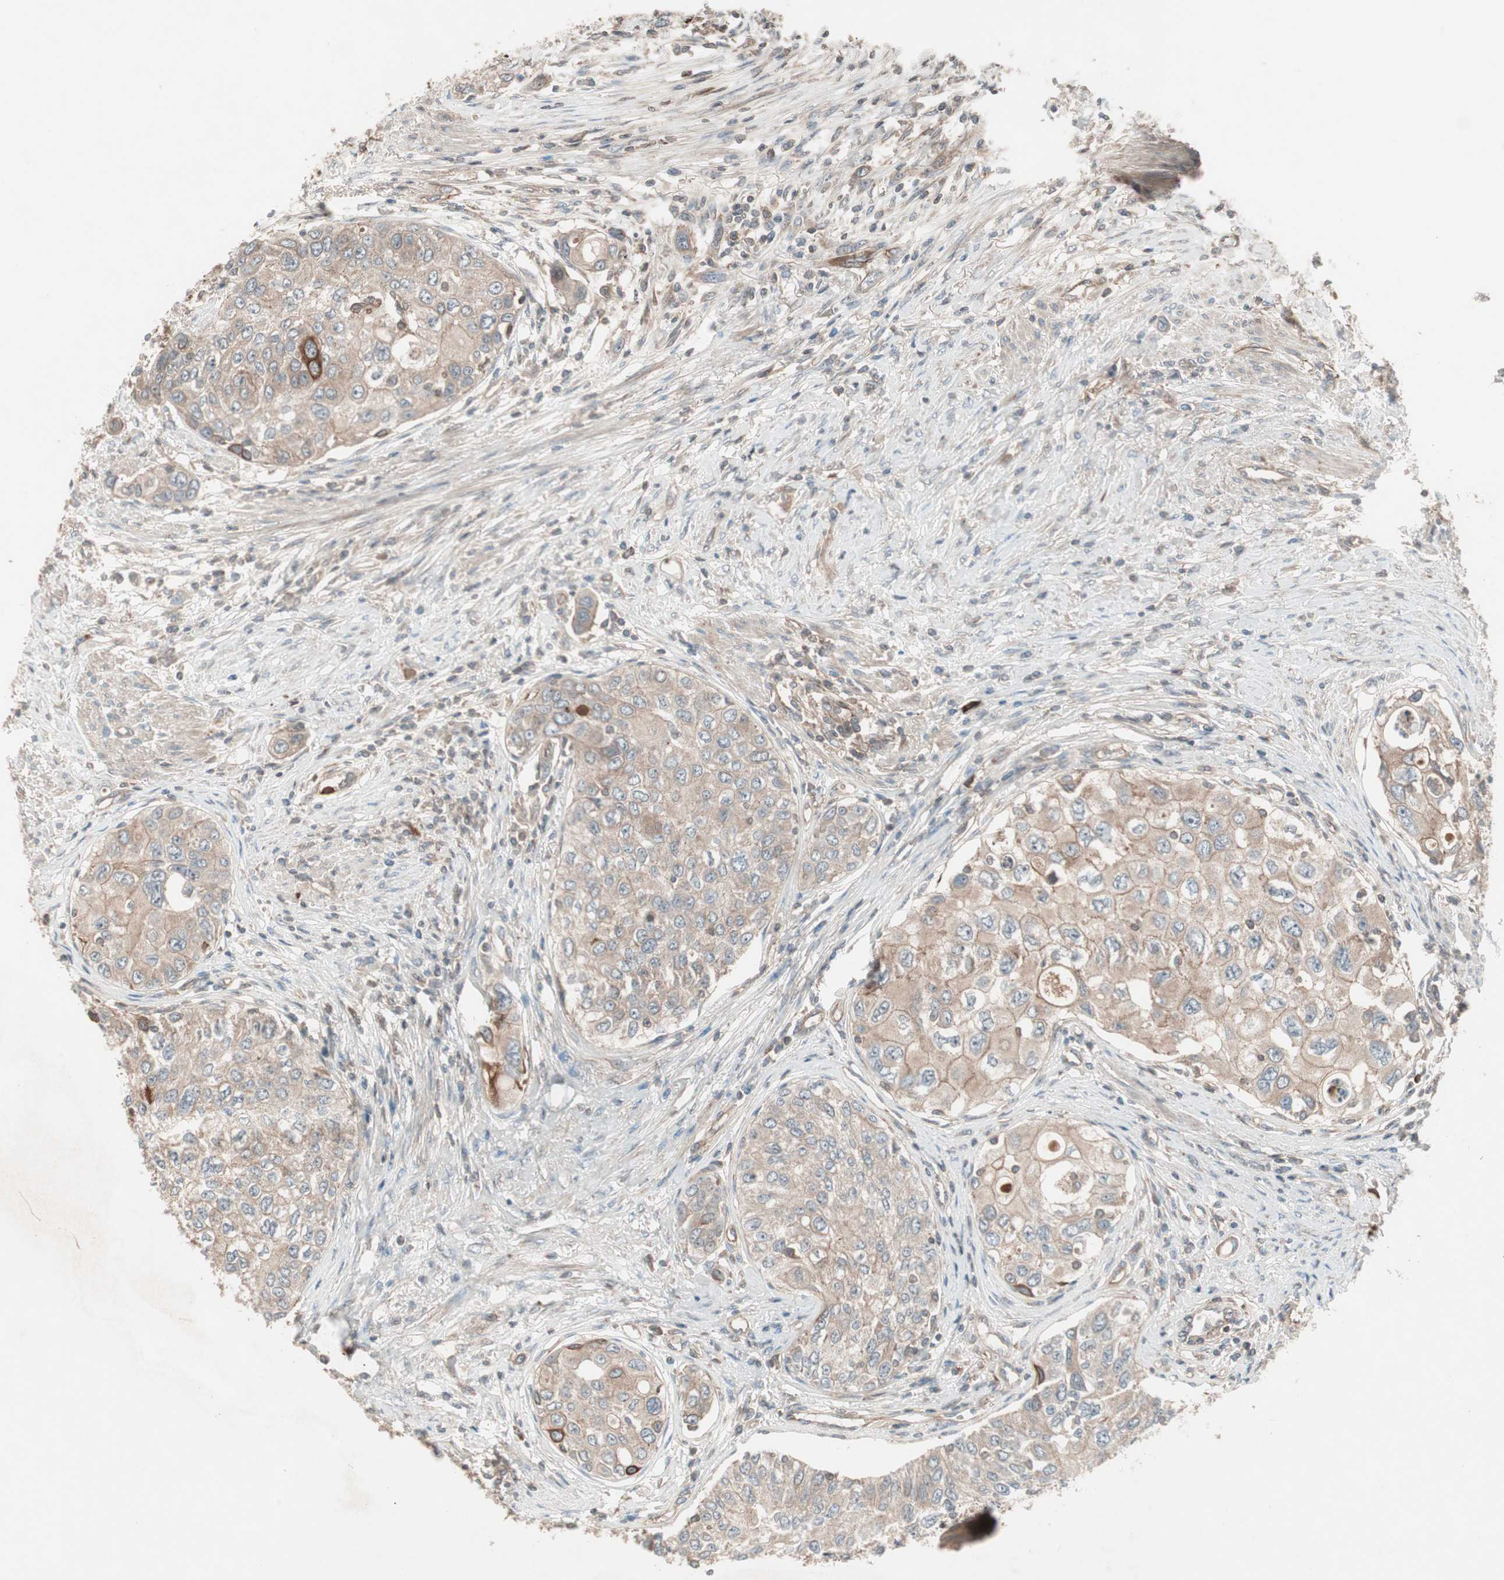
{"staining": {"intensity": "moderate", "quantity": ">75%", "location": "cytoplasmic/membranous"}, "tissue": "urothelial cancer", "cell_type": "Tumor cells", "image_type": "cancer", "snomed": [{"axis": "morphology", "description": "Urothelial carcinoma, High grade"}, {"axis": "topography", "description": "Urinary bladder"}], "caption": "A brown stain highlights moderate cytoplasmic/membranous expression of a protein in human urothelial carcinoma (high-grade) tumor cells.", "gene": "TFPI", "patient": {"sex": "female", "age": 56}}